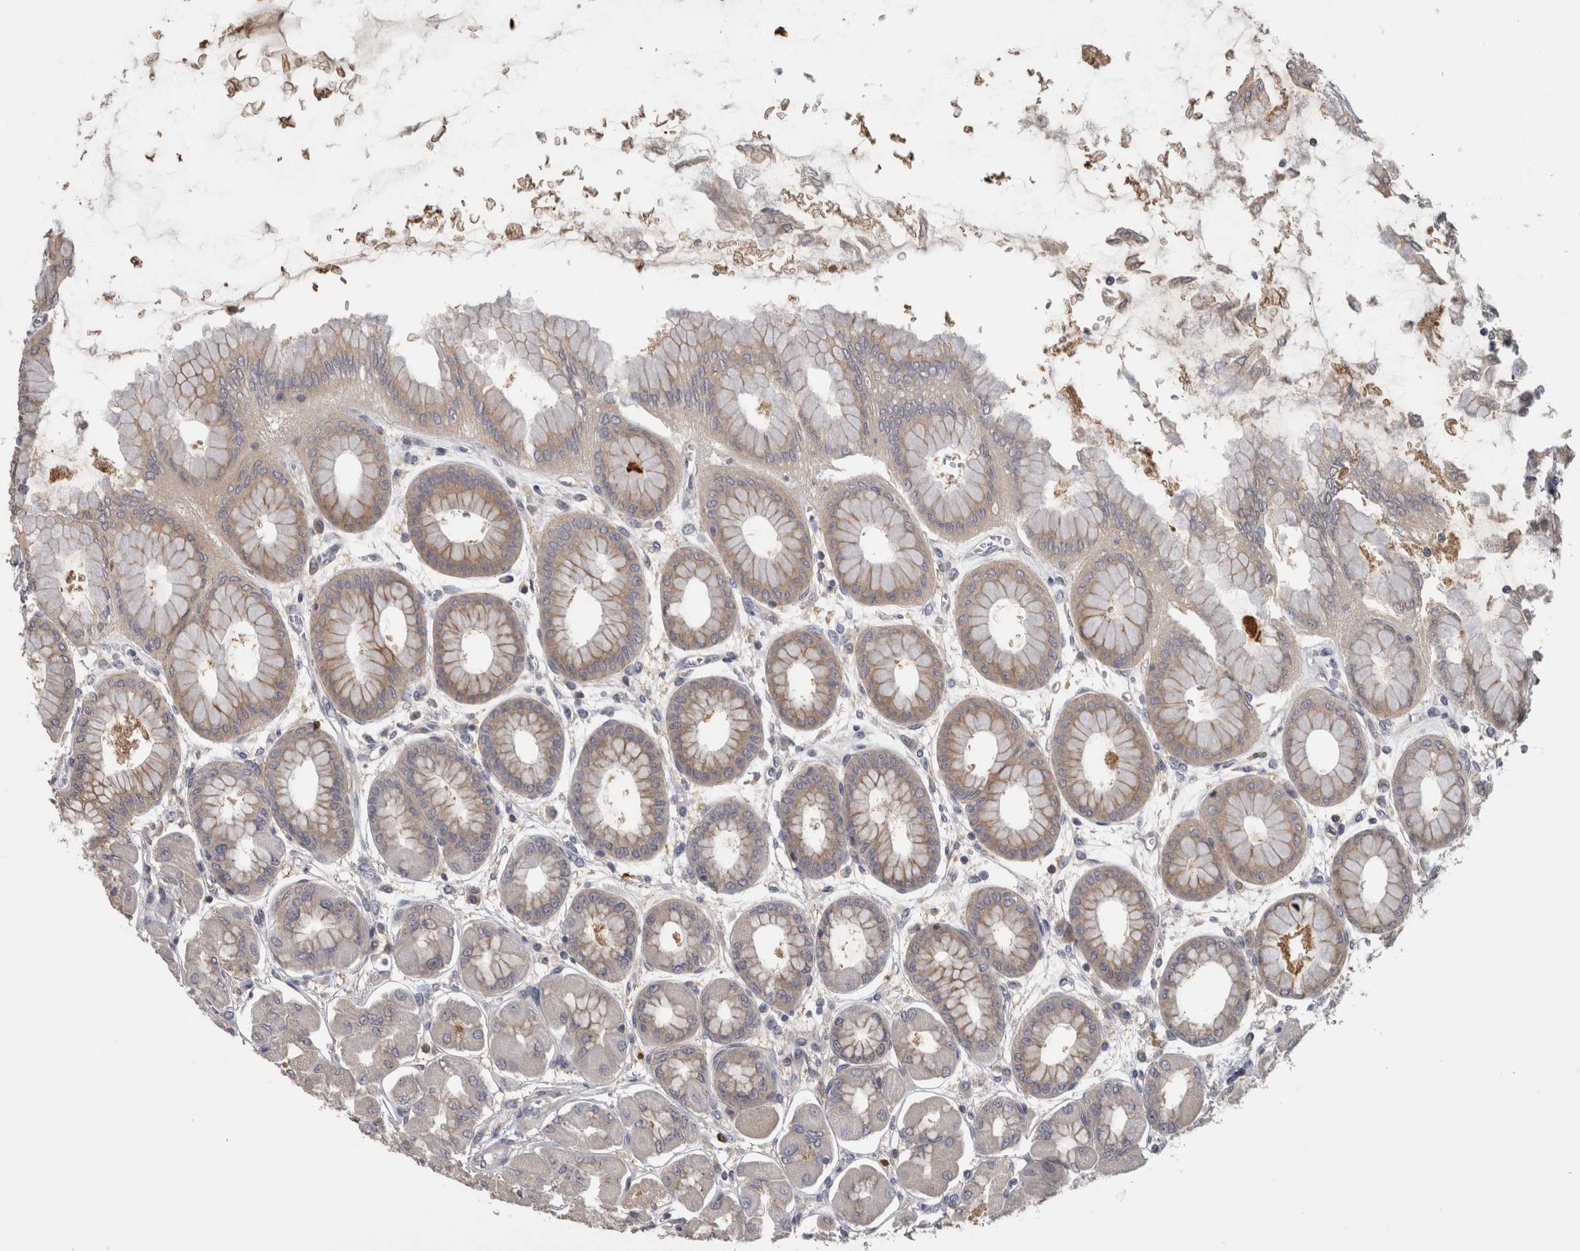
{"staining": {"intensity": "moderate", "quantity": "25%-75%", "location": "cytoplasmic/membranous"}, "tissue": "stomach", "cell_type": "Glandular cells", "image_type": "normal", "snomed": [{"axis": "morphology", "description": "Normal tissue, NOS"}, {"axis": "topography", "description": "Stomach, upper"}], "caption": "High-power microscopy captured an IHC photomicrograph of benign stomach, revealing moderate cytoplasmic/membranous positivity in approximately 25%-75% of glandular cells.", "gene": "USH1G", "patient": {"sex": "female", "age": 56}}